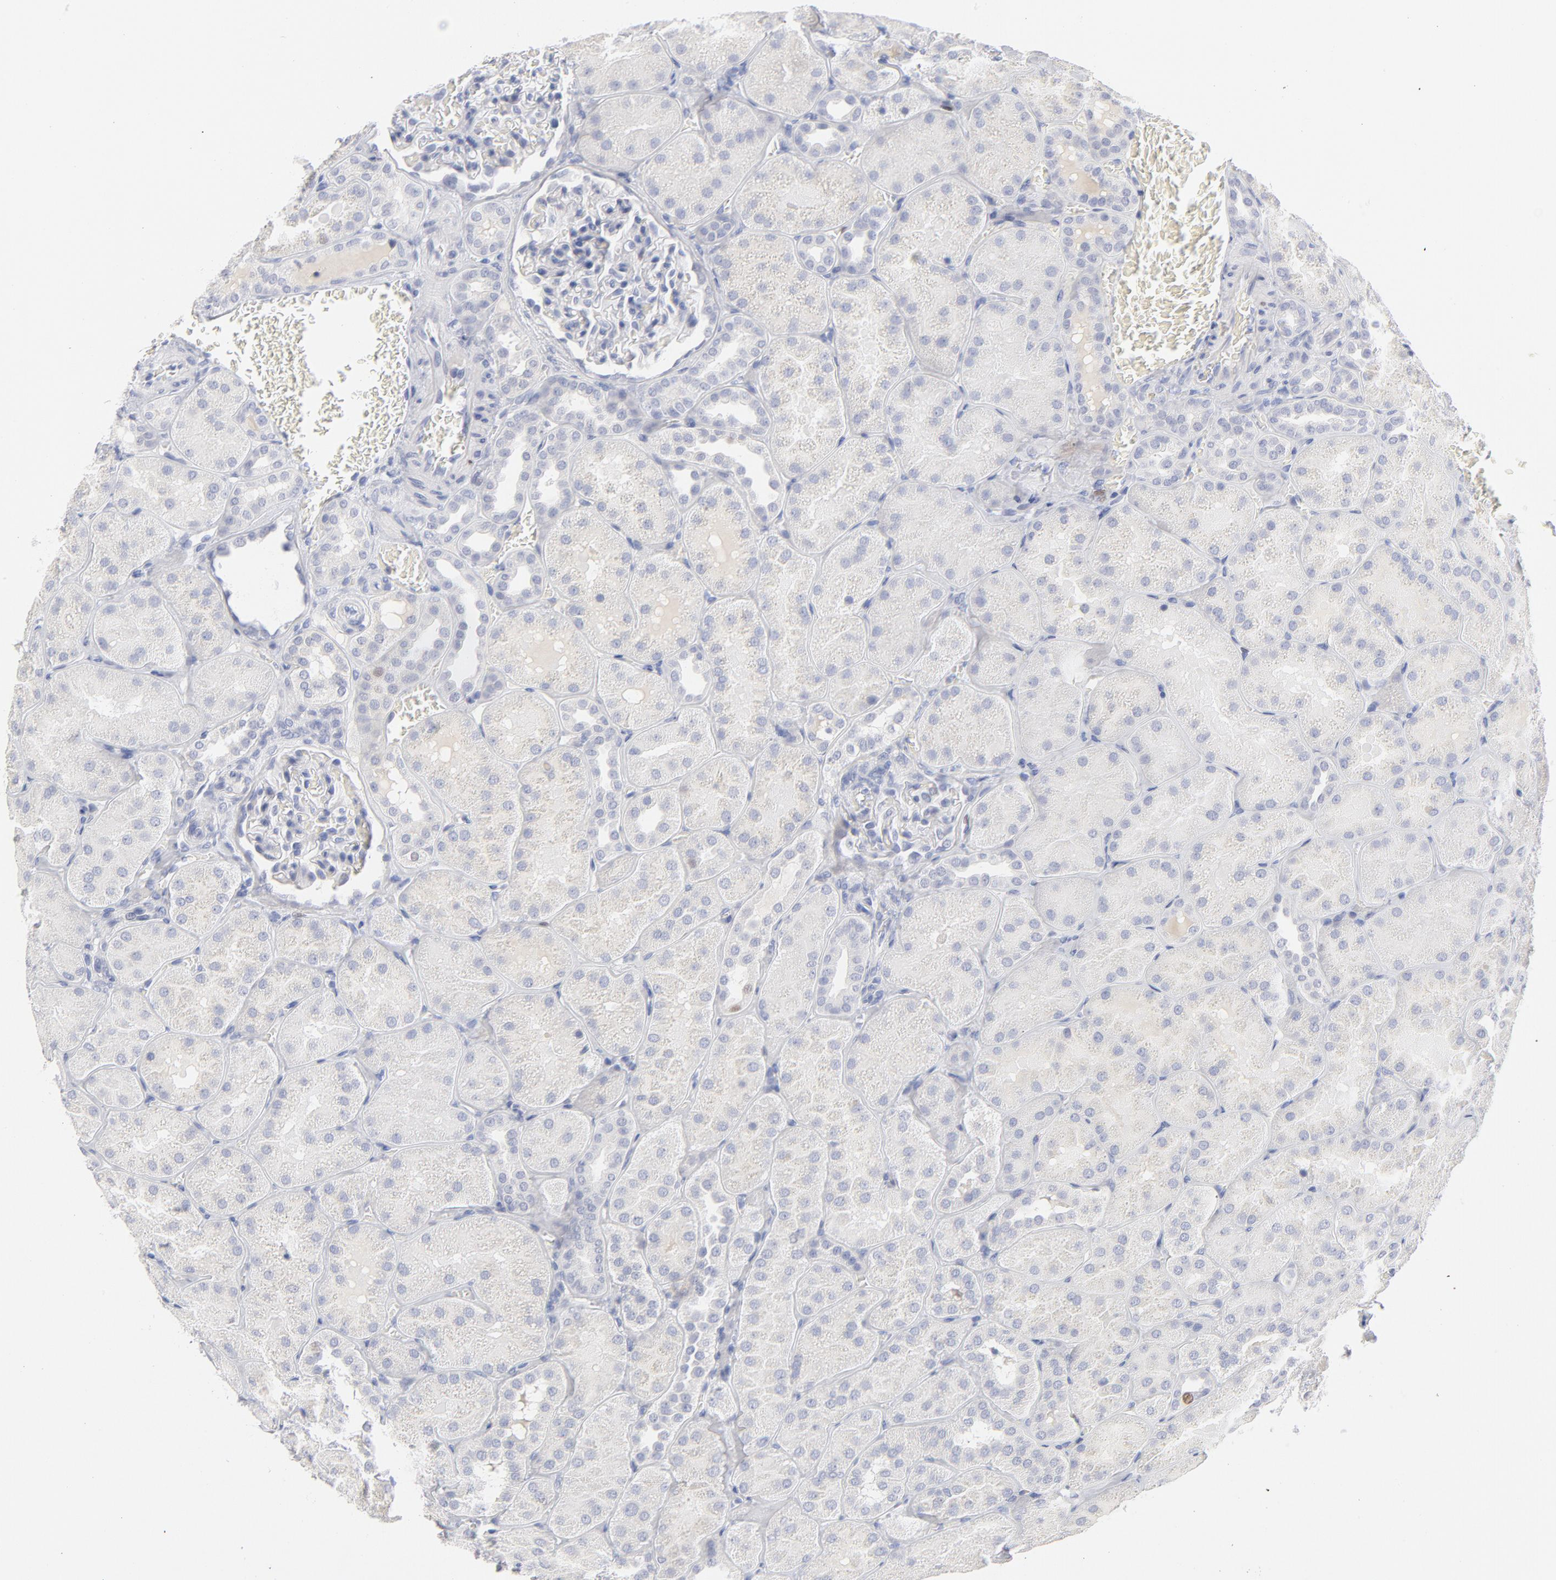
{"staining": {"intensity": "negative", "quantity": "none", "location": "none"}, "tissue": "kidney", "cell_type": "Cells in glomeruli", "image_type": "normal", "snomed": [{"axis": "morphology", "description": "Normal tissue, NOS"}, {"axis": "topography", "description": "Kidney"}], "caption": "IHC histopathology image of normal human kidney stained for a protein (brown), which demonstrates no positivity in cells in glomeruli. Nuclei are stained in blue.", "gene": "MCM7", "patient": {"sex": "male", "age": 28}}